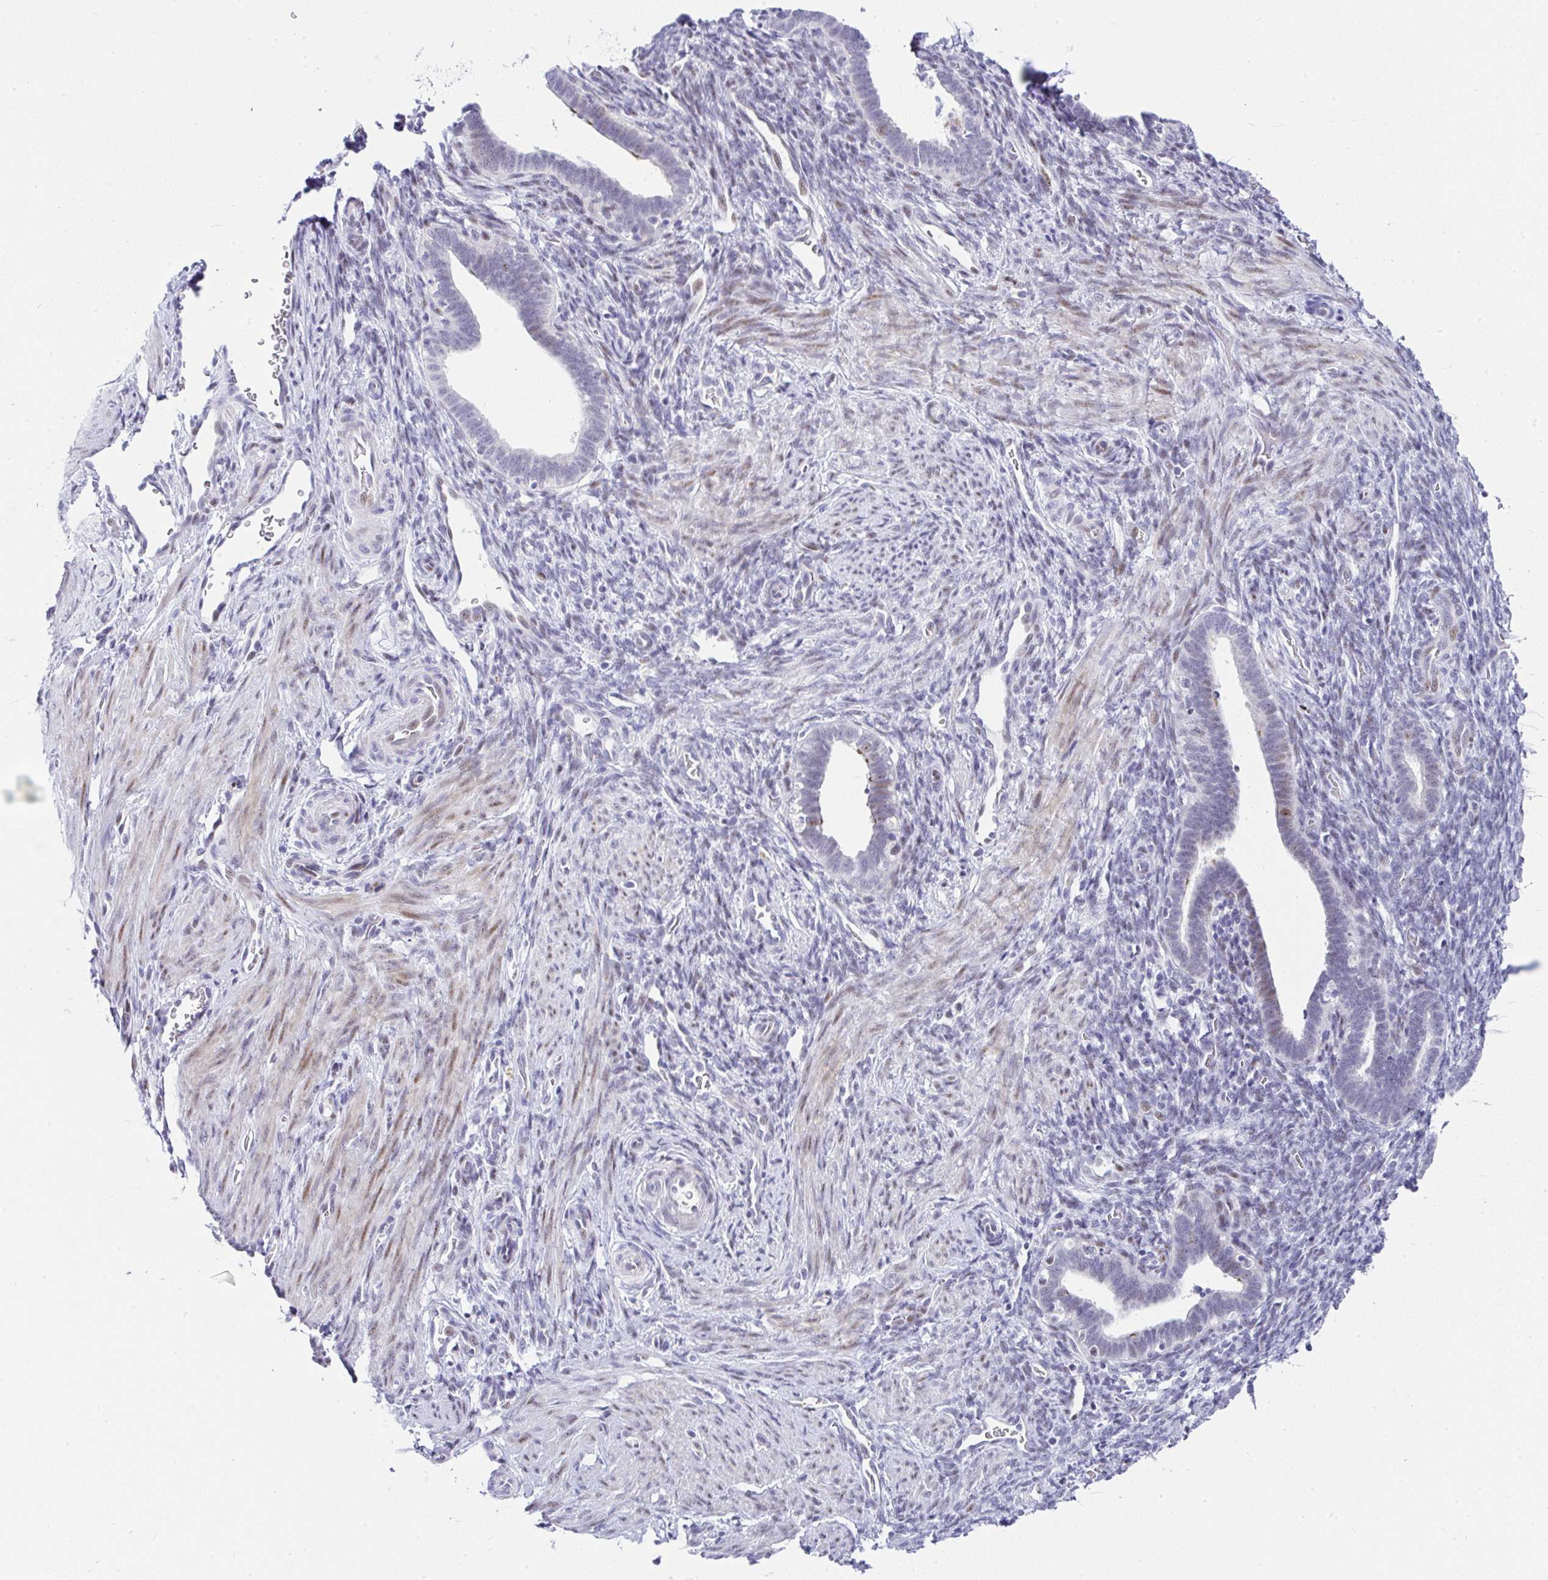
{"staining": {"intensity": "negative", "quantity": "none", "location": "none"}, "tissue": "endometrium", "cell_type": "Cells in endometrial stroma", "image_type": "normal", "snomed": [{"axis": "morphology", "description": "Normal tissue, NOS"}, {"axis": "topography", "description": "Endometrium"}], "caption": "An image of endometrium stained for a protein exhibits no brown staining in cells in endometrial stroma.", "gene": "NR1D2", "patient": {"sex": "female", "age": 34}}